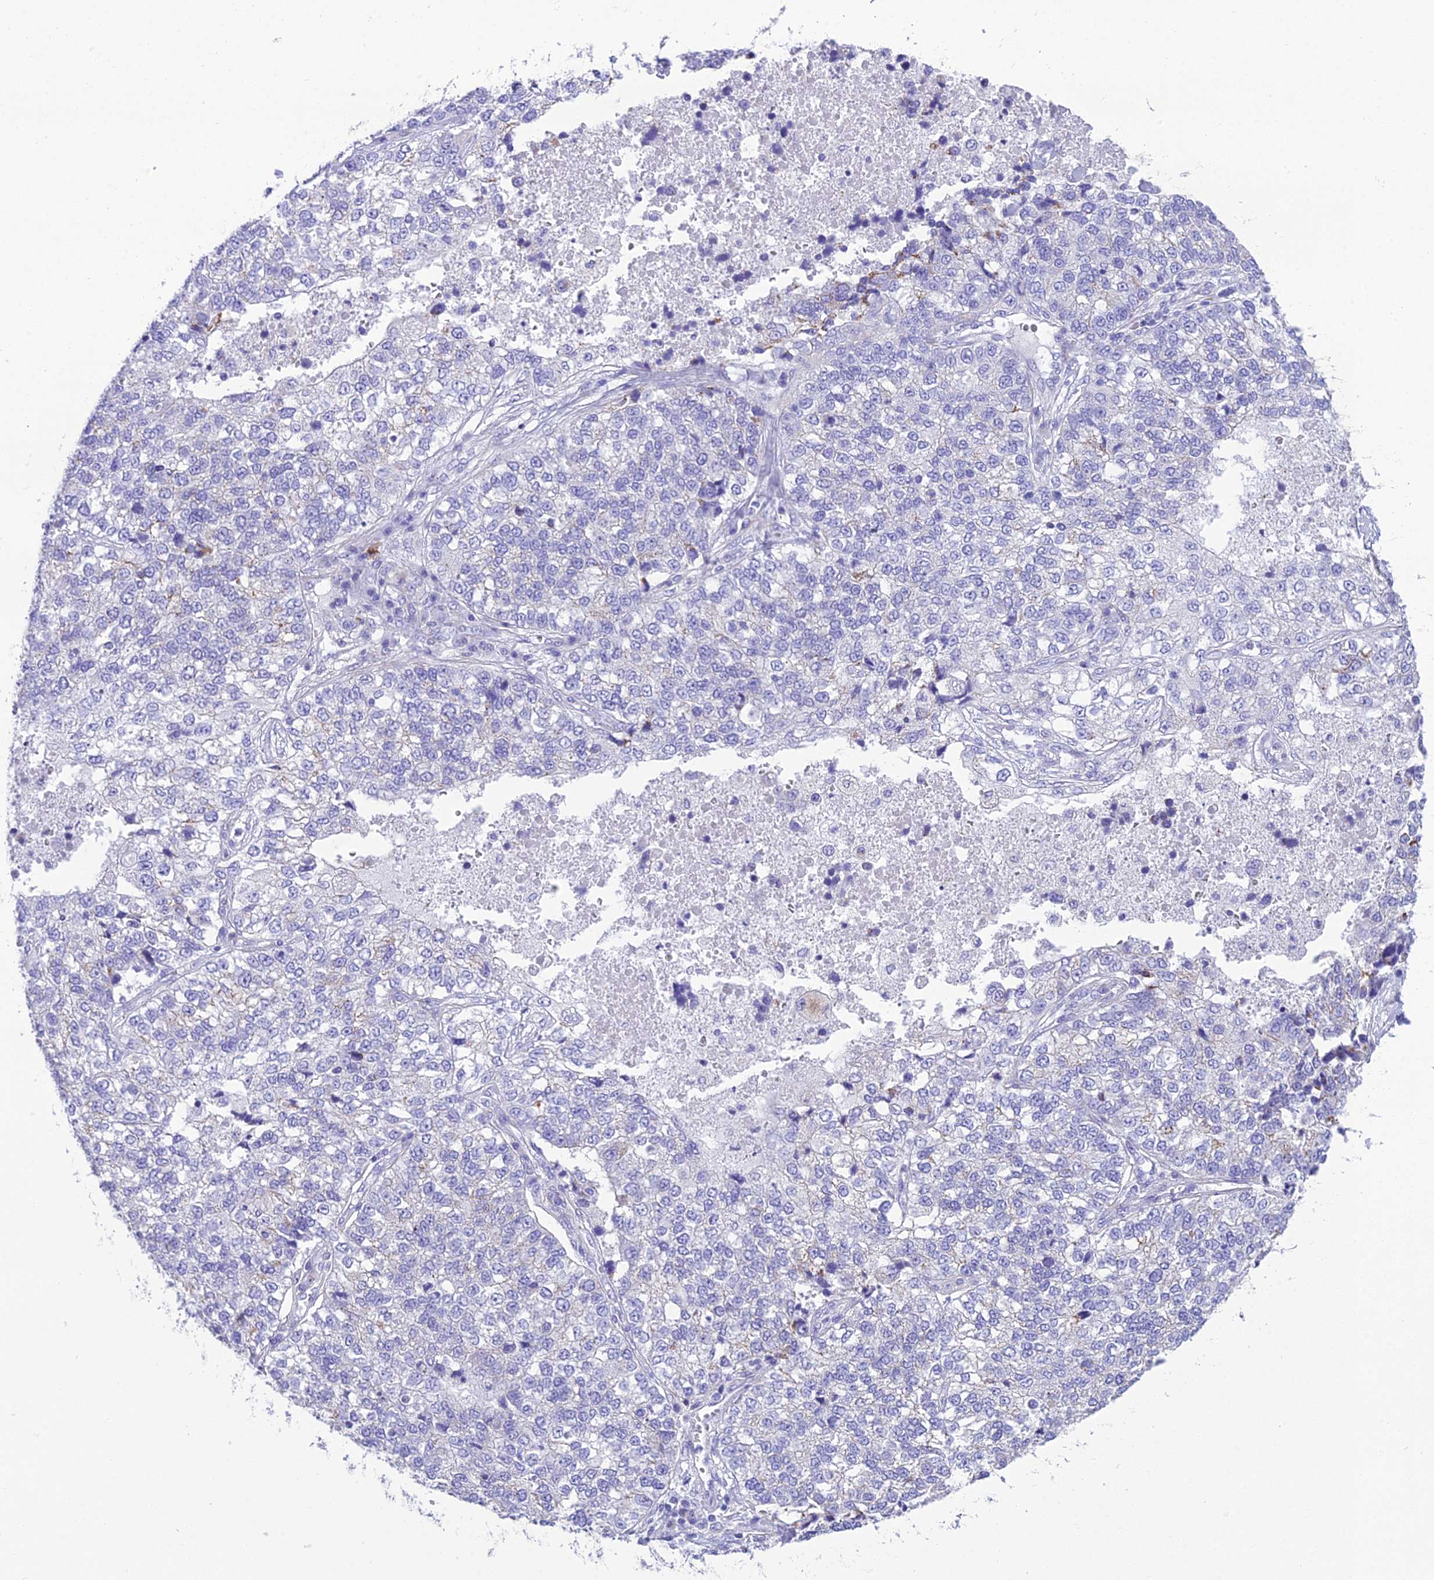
{"staining": {"intensity": "negative", "quantity": "none", "location": "none"}, "tissue": "lung cancer", "cell_type": "Tumor cells", "image_type": "cancer", "snomed": [{"axis": "morphology", "description": "Adenocarcinoma, NOS"}, {"axis": "topography", "description": "Lung"}], "caption": "This is an immunohistochemistry photomicrograph of lung adenocarcinoma. There is no expression in tumor cells.", "gene": "GFRA1", "patient": {"sex": "male", "age": 49}}